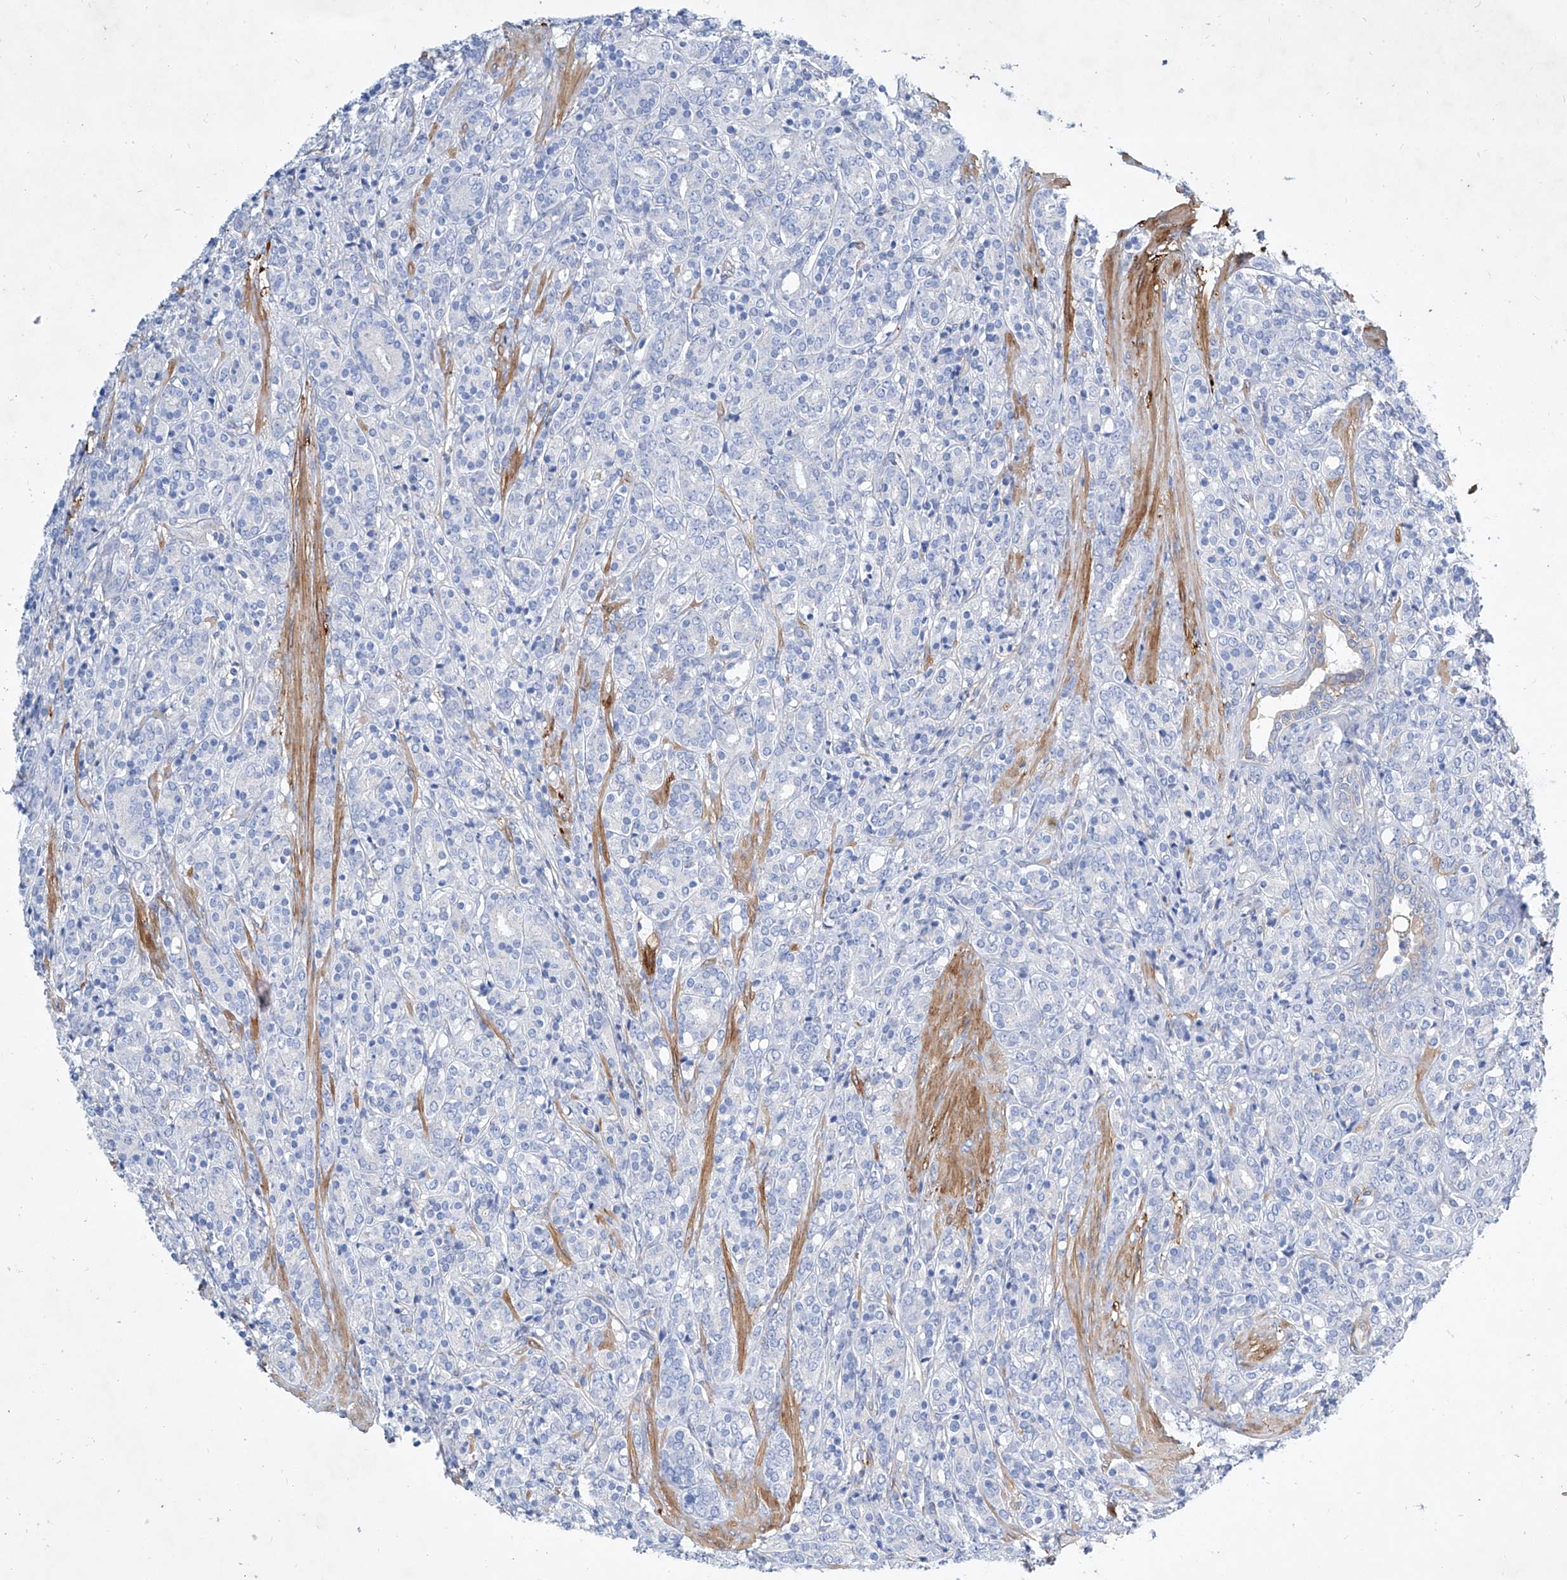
{"staining": {"intensity": "negative", "quantity": "none", "location": "none"}, "tissue": "prostate cancer", "cell_type": "Tumor cells", "image_type": "cancer", "snomed": [{"axis": "morphology", "description": "Adenocarcinoma, High grade"}, {"axis": "topography", "description": "Prostate"}], "caption": "An image of human adenocarcinoma (high-grade) (prostate) is negative for staining in tumor cells.", "gene": "TAS2R60", "patient": {"sex": "male", "age": 62}}